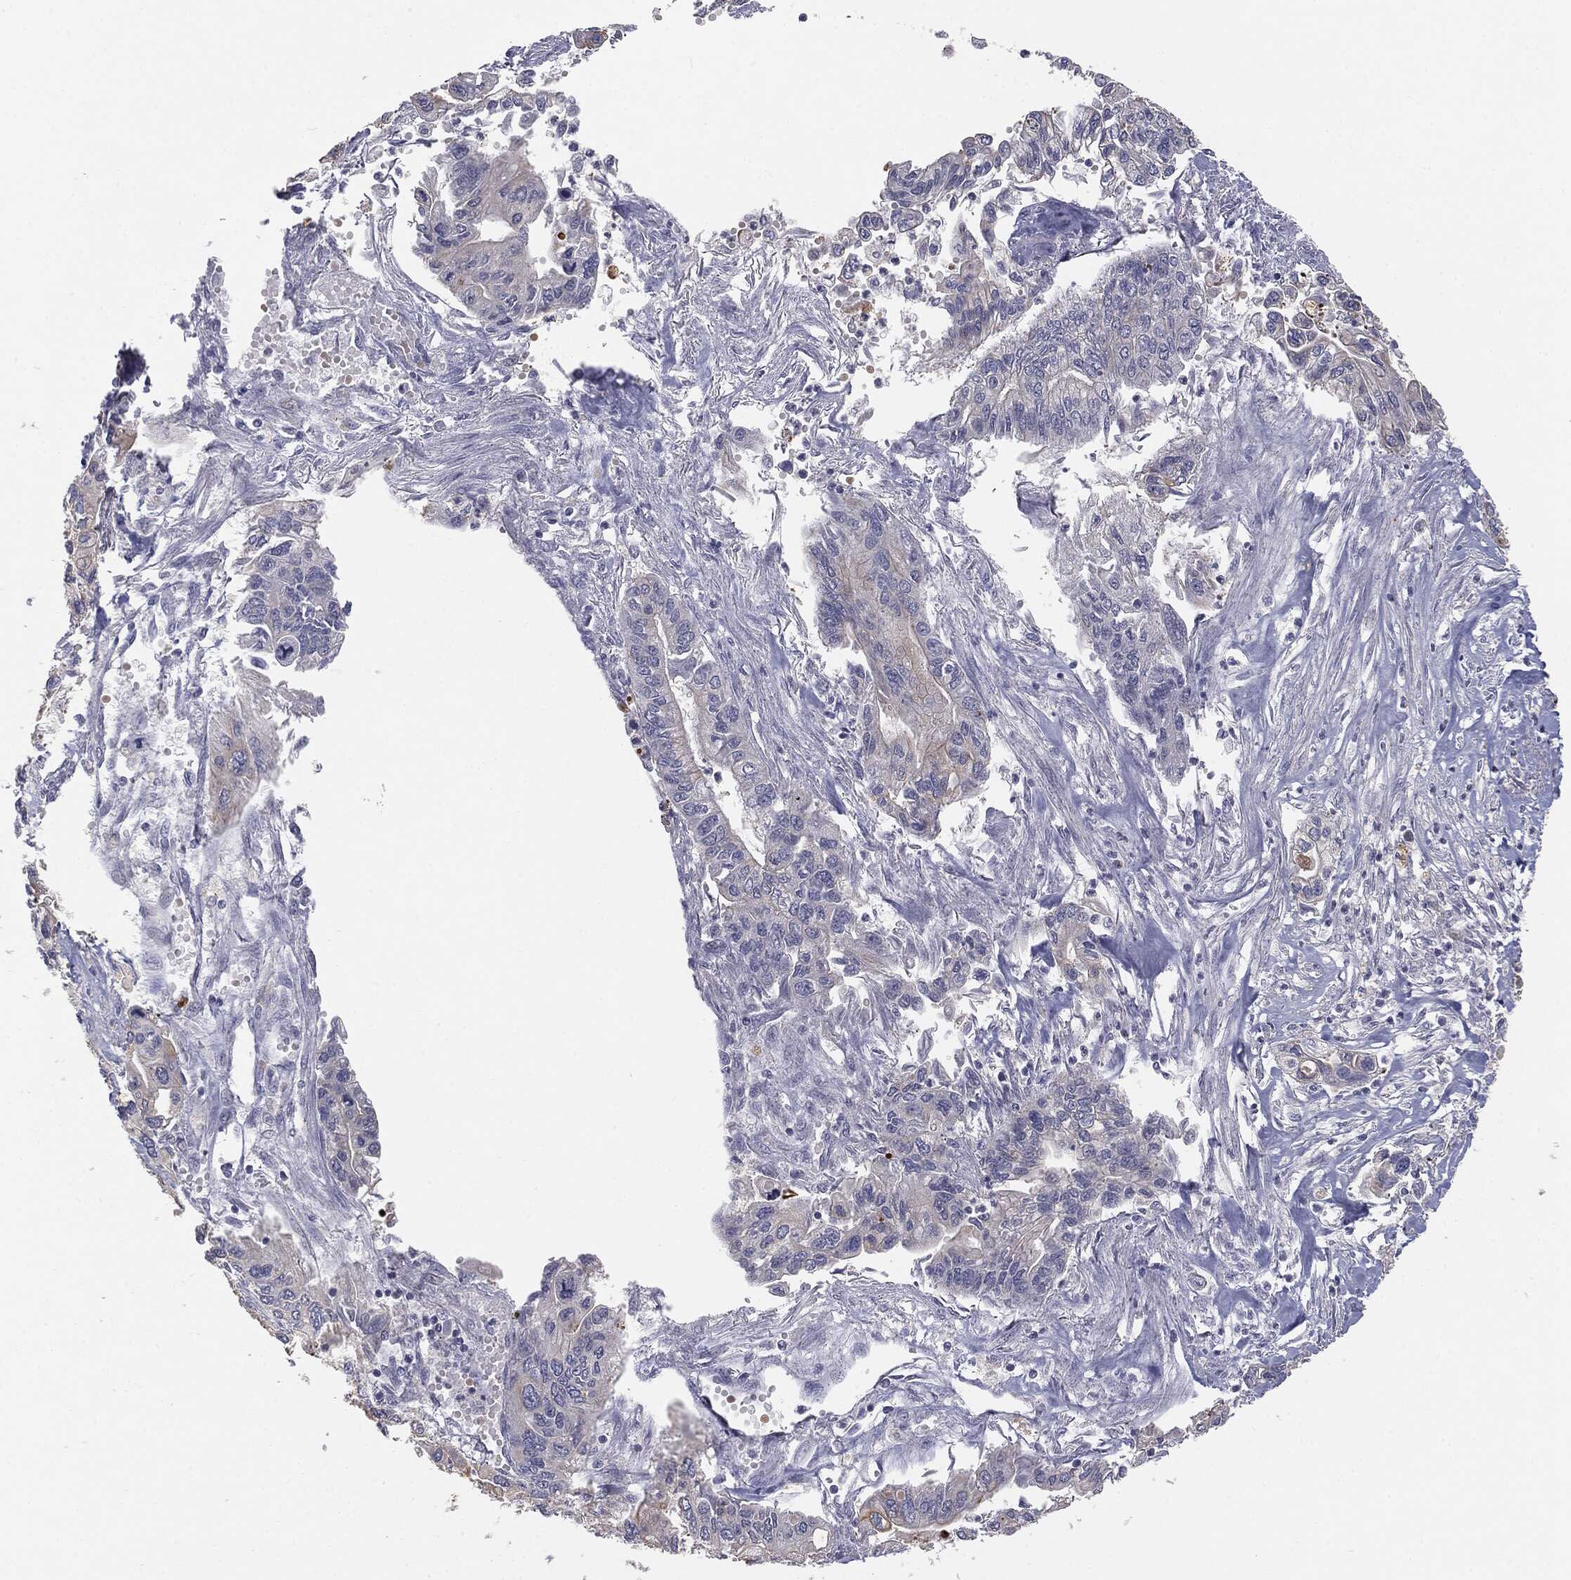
{"staining": {"intensity": "moderate", "quantity": "<25%", "location": "cytoplasmic/membranous"}, "tissue": "pancreatic cancer", "cell_type": "Tumor cells", "image_type": "cancer", "snomed": [{"axis": "morphology", "description": "Adenocarcinoma, NOS"}, {"axis": "topography", "description": "Pancreas"}], "caption": "Protein staining of pancreatic adenocarcinoma tissue shows moderate cytoplasmic/membranous staining in approximately <25% of tumor cells.", "gene": "MUC1", "patient": {"sex": "male", "age": 62}}